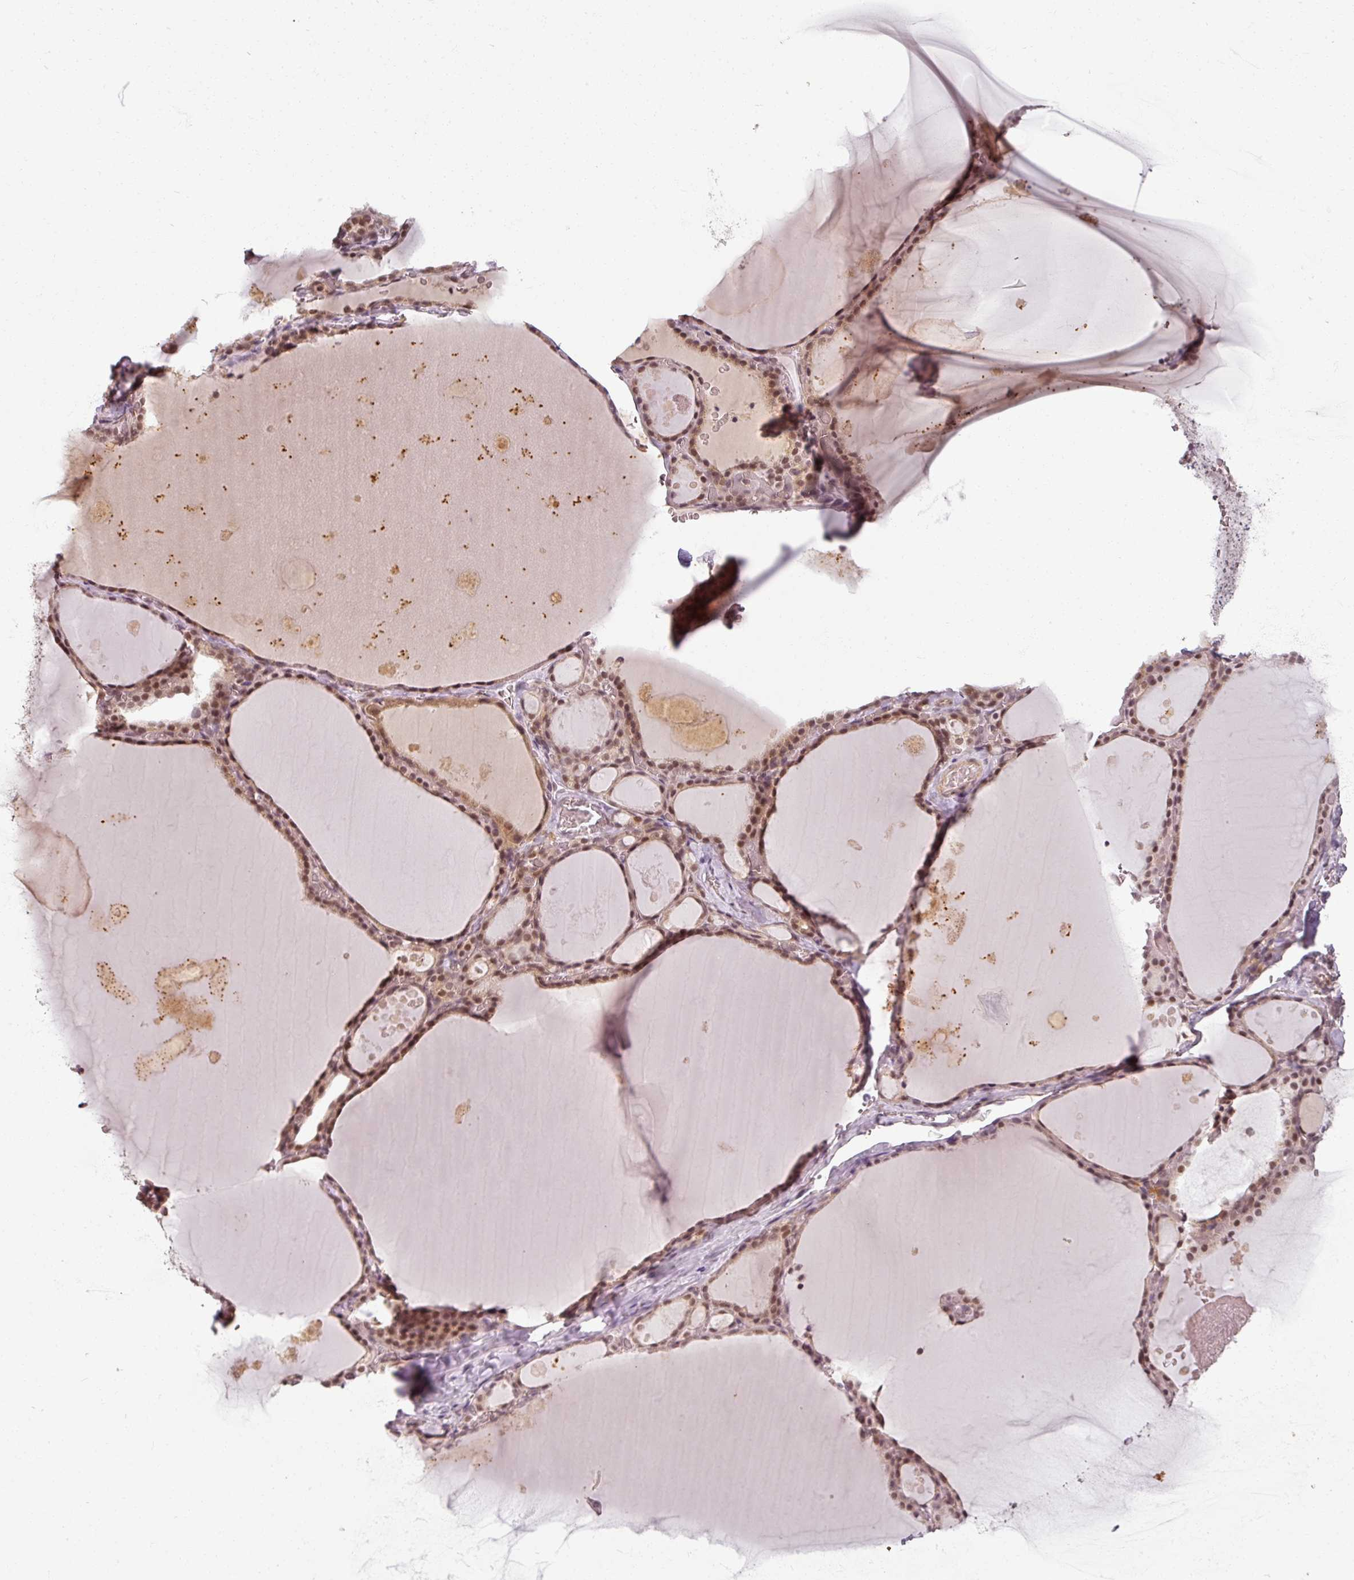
{"staining": {"intensity": "moderate", "quantity": ">75%", "location": "nuclear"}, "tissue": "thyroid gland", "cell_type": "Glandular cells", "image_type": "normal", "snomed": [{"axis": "morphology", "description": "Normal tissue, NOS"}, {"axis": "topography", "description": "Thyroid gland"}], "caption": "IHC photomicrograph of benign thyroid gland: thyroid gland stained using immunohistochemistry (IHC) reveals medium levels of moderate protein expression localized specifically in the nuclear of glandular cells, appearing as a nuclear brown color.", "gene": "POLR2G", "patient": {"sex": "male", "age": 56}}